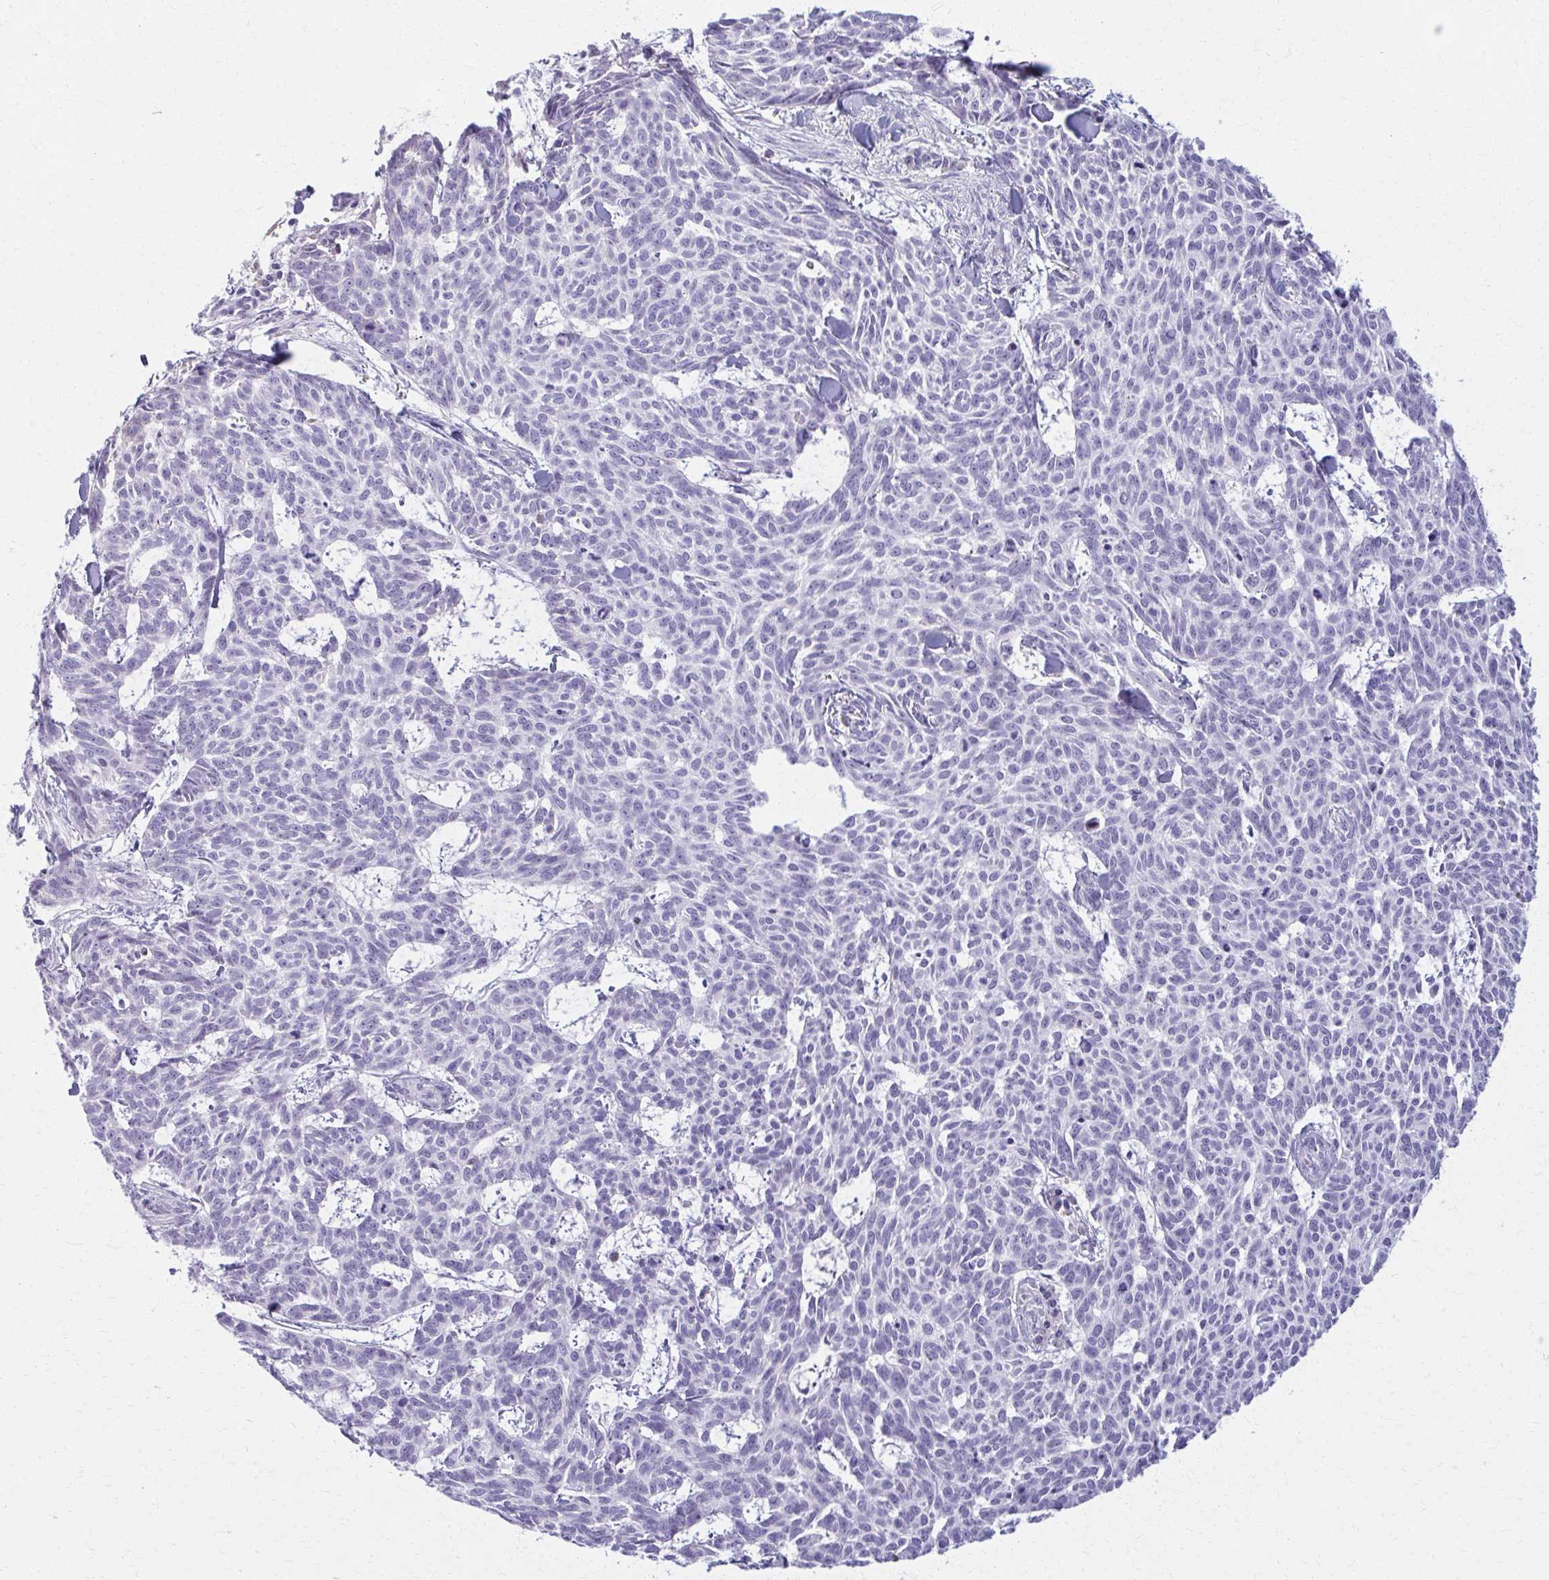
{"staining": {"intensity": "negative", "quantity": "none", "location": "none"}, "tissue": "skin cancer", "cell_type": "Tumor cells", "image_type": "cancer", "snomed": [{"axis": "morphology", "description": "Basal cell carcinoma"}, {"axis": "topography", "description": "Skin"}], "caption": "Tumor cells show no significant positivity in basal cell carcinoma (skin). The staining was performed using DAB (3,3'-diaminobenzidine) to visualize the protein expression in brown, while the nuclei were stained in blue with hematoxylin (Magnification: 20x).", "gene": "OR4M1", "patient": {"sex": "female", "age": 93}}